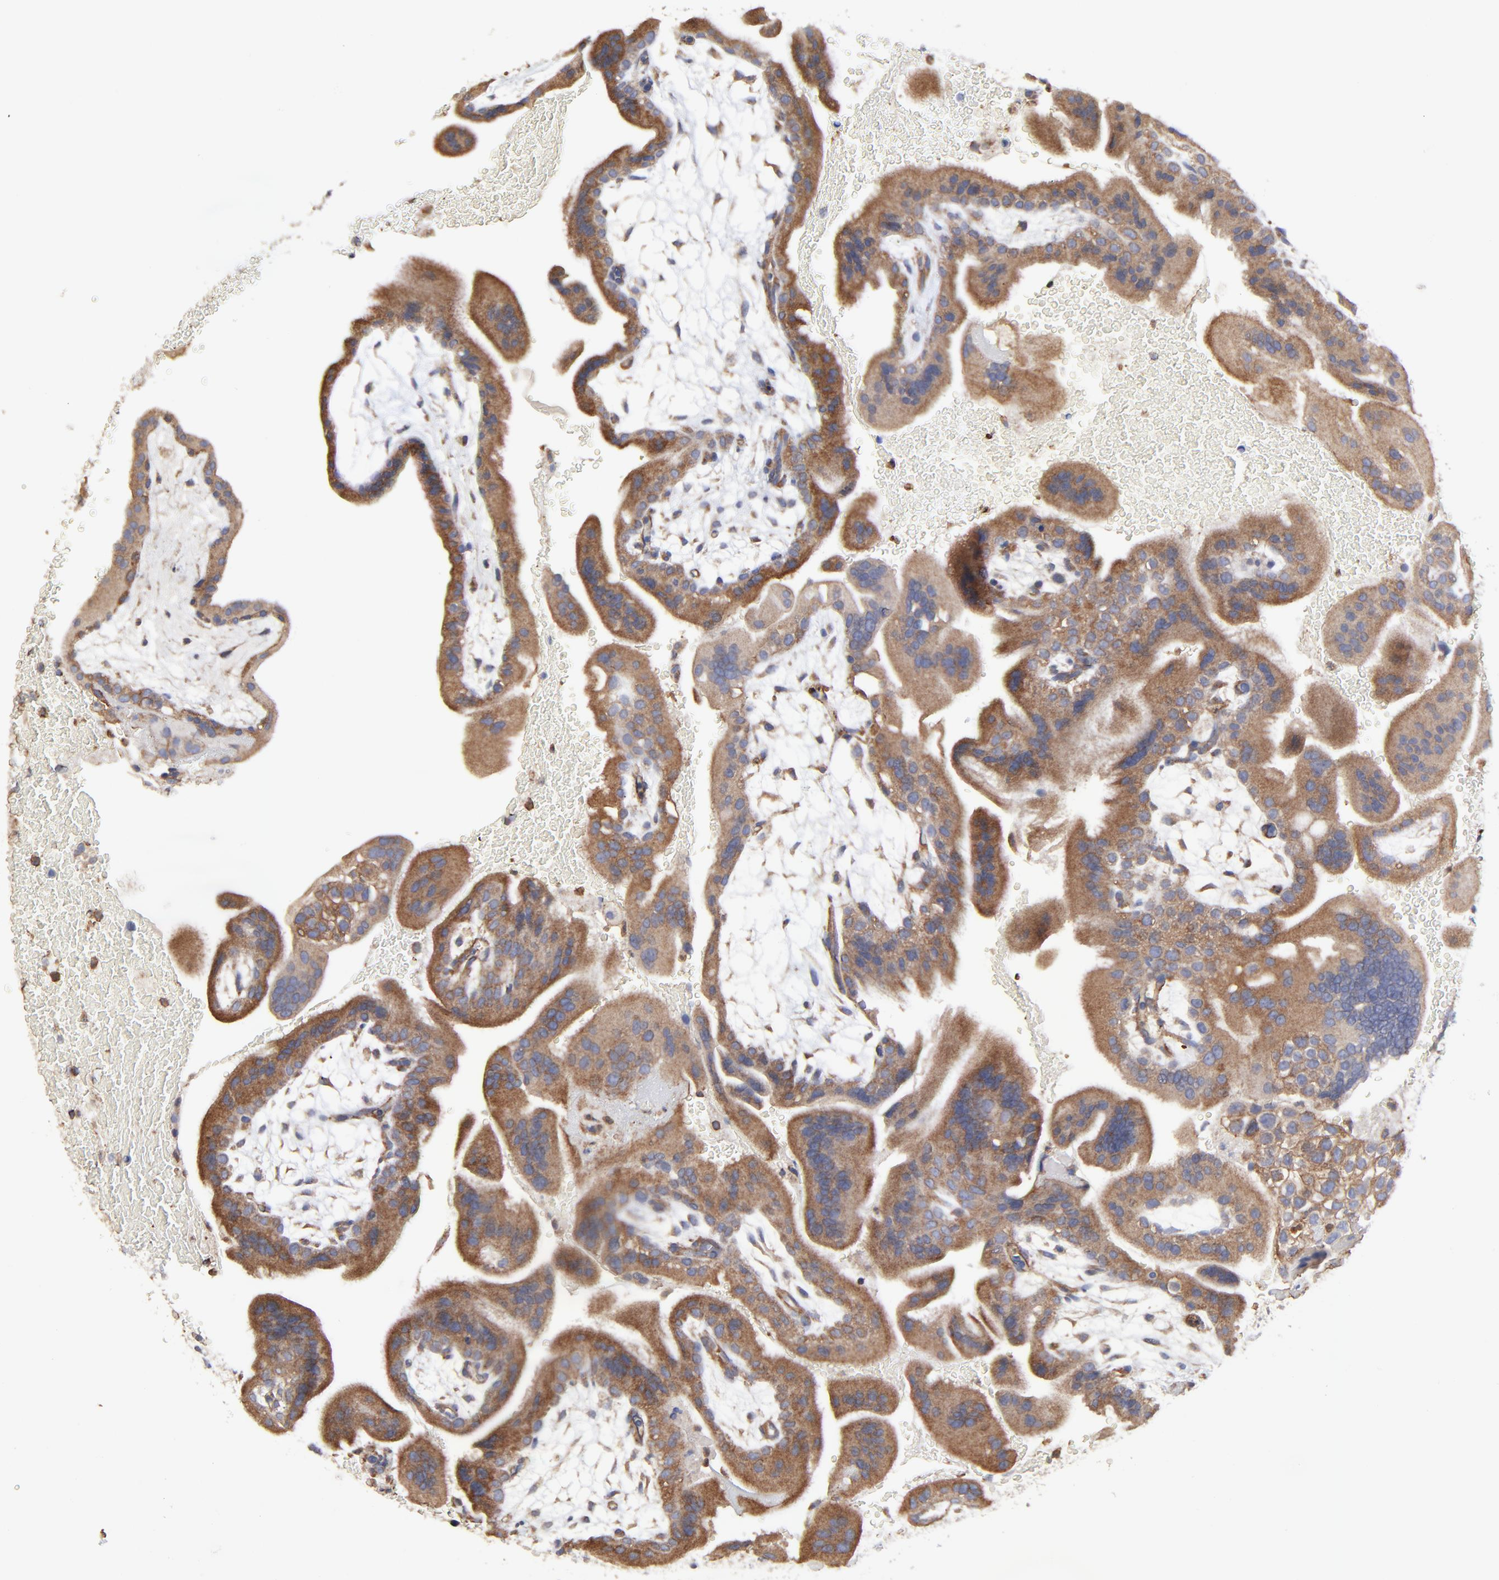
{"staining": {"intensity": "strong", "quantity": ">75%", "location": "cytoplasmic/membranous"}, "tissue": "placenta", "cell_type": "Trophoblastic cells", "image_type": "normal", "snomed": [{"axis": "morphology", "description": "Normal tissue, NOS"}, {"axis": "topography", "description": "Placenta"}], "caption": "Protein expression by immunohistochemistry (IHC) displays strong cytoplasmic/membranous positivity in about >75% of trophoblastic cells in benign placenta. (Stains: DAB in brown, nuclei in blue, Microscopy: brightfield microscopy at high magnification).", "gene": "SULF2", "patient": {"sex": "female", "age": 19}}